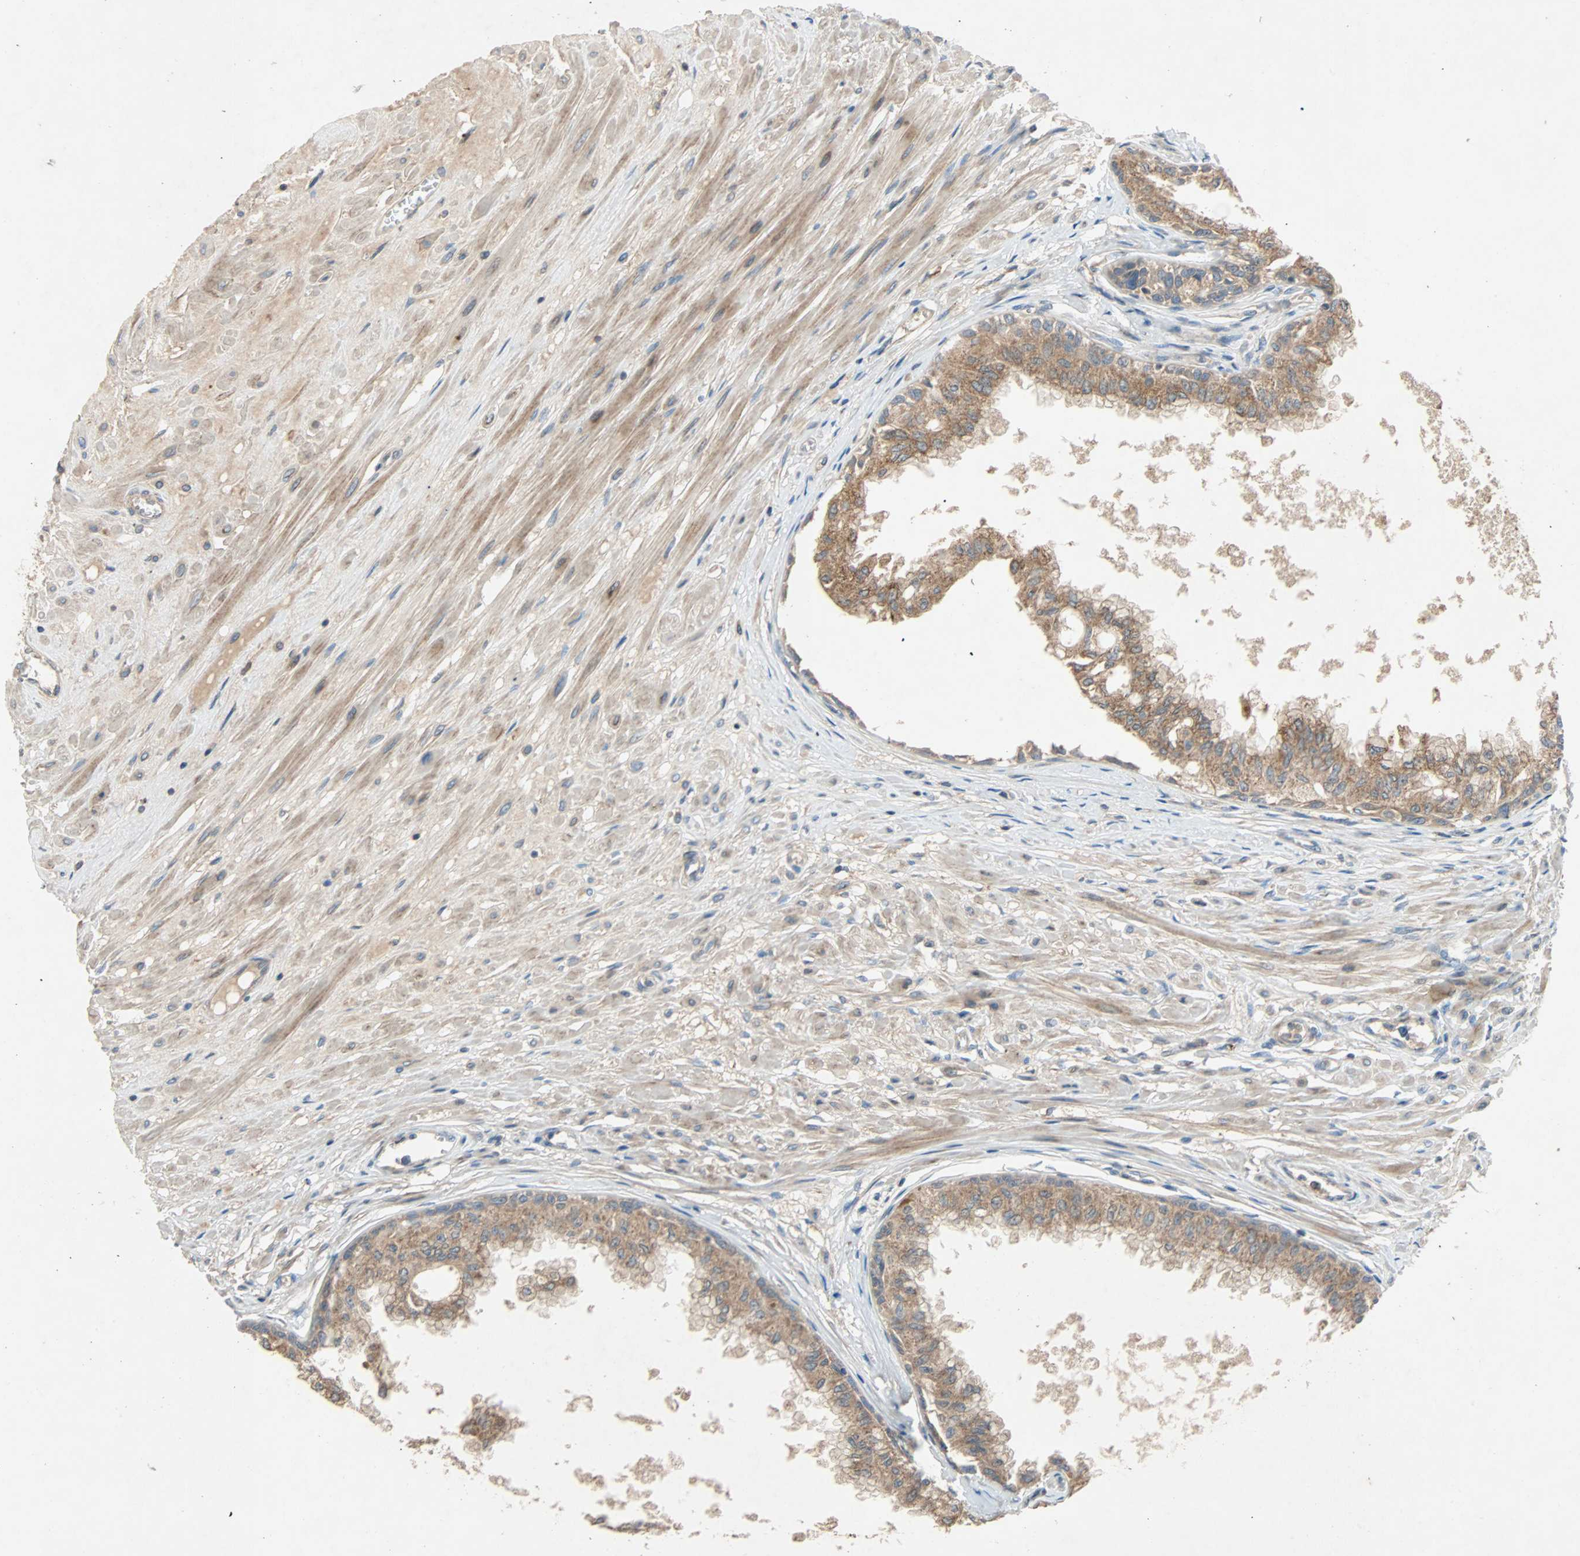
{"staining": {"intensity": "weak", "quantity": ">75%", "location": "cytoplasmic/membranous"}, "tissue": "prostate", "cell_type": "Glandular cells", "image_type": "normal", "snomed": [{"axis": "morphology", "description": "Normal tissue, NOS"}, {"axis": "topography", "description": "Prostate"}, {"axis": "topography", "description": "Seminal veicle"}], "caption": "Prostate stained with immunohistochemistry (IHC) reveals weak cytoplasmic/membranous expression in about >75% of glandular cells.", "gene": "XYLT1", "patient": {"sex": "male", "age": 60}}